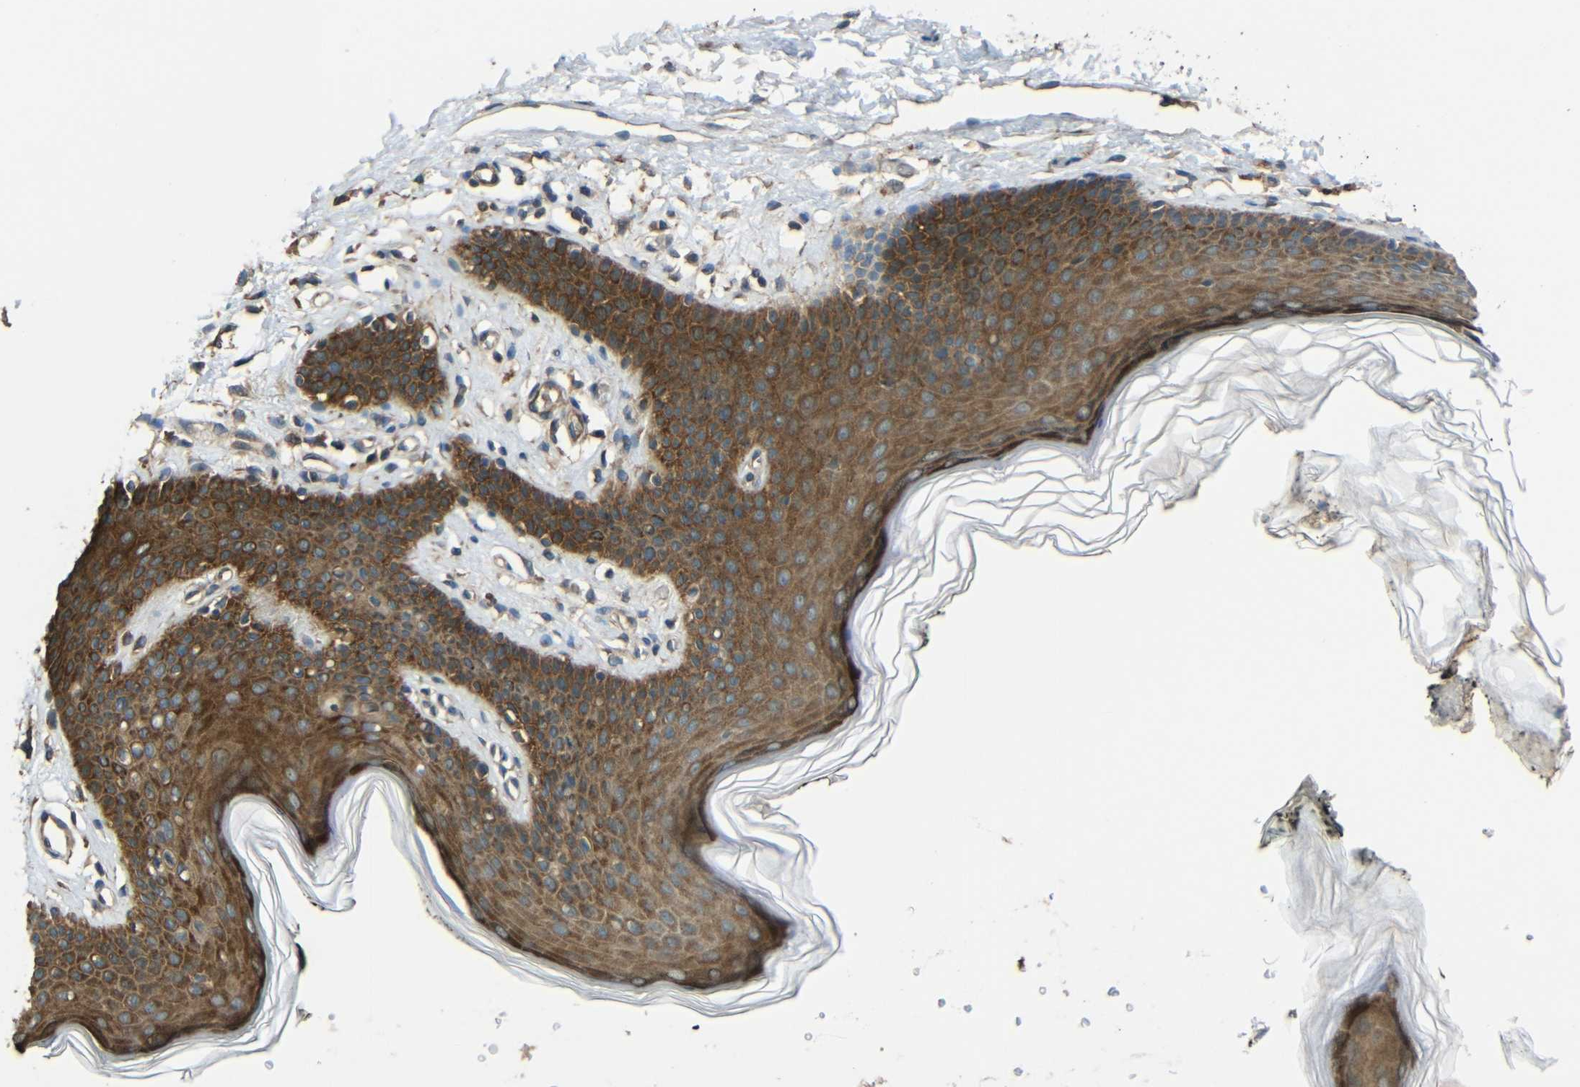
{"staining": {"intensity": "strong", "quantity": ">75%", "location": "cytoplasmic/membranous"}, "tissue": "skin", "cell_type": "Epidermal cells", "image_type": "normal", "snomed": [{"axis": "morphology", "description": "Normal tissue, NOS"}, {"axis": "morphology", "description": "Inflammation, NOS"}, {"axis": "topography", "description": "Vulva"}], "caption": "This photomicrograph reveals IHC staining of normal human skin, with high strong cytoplasmic/membranous staining in about >75% of epidermal cells.", "gene": "ACACA", "patient": {"sex": "female", "age": 84}}